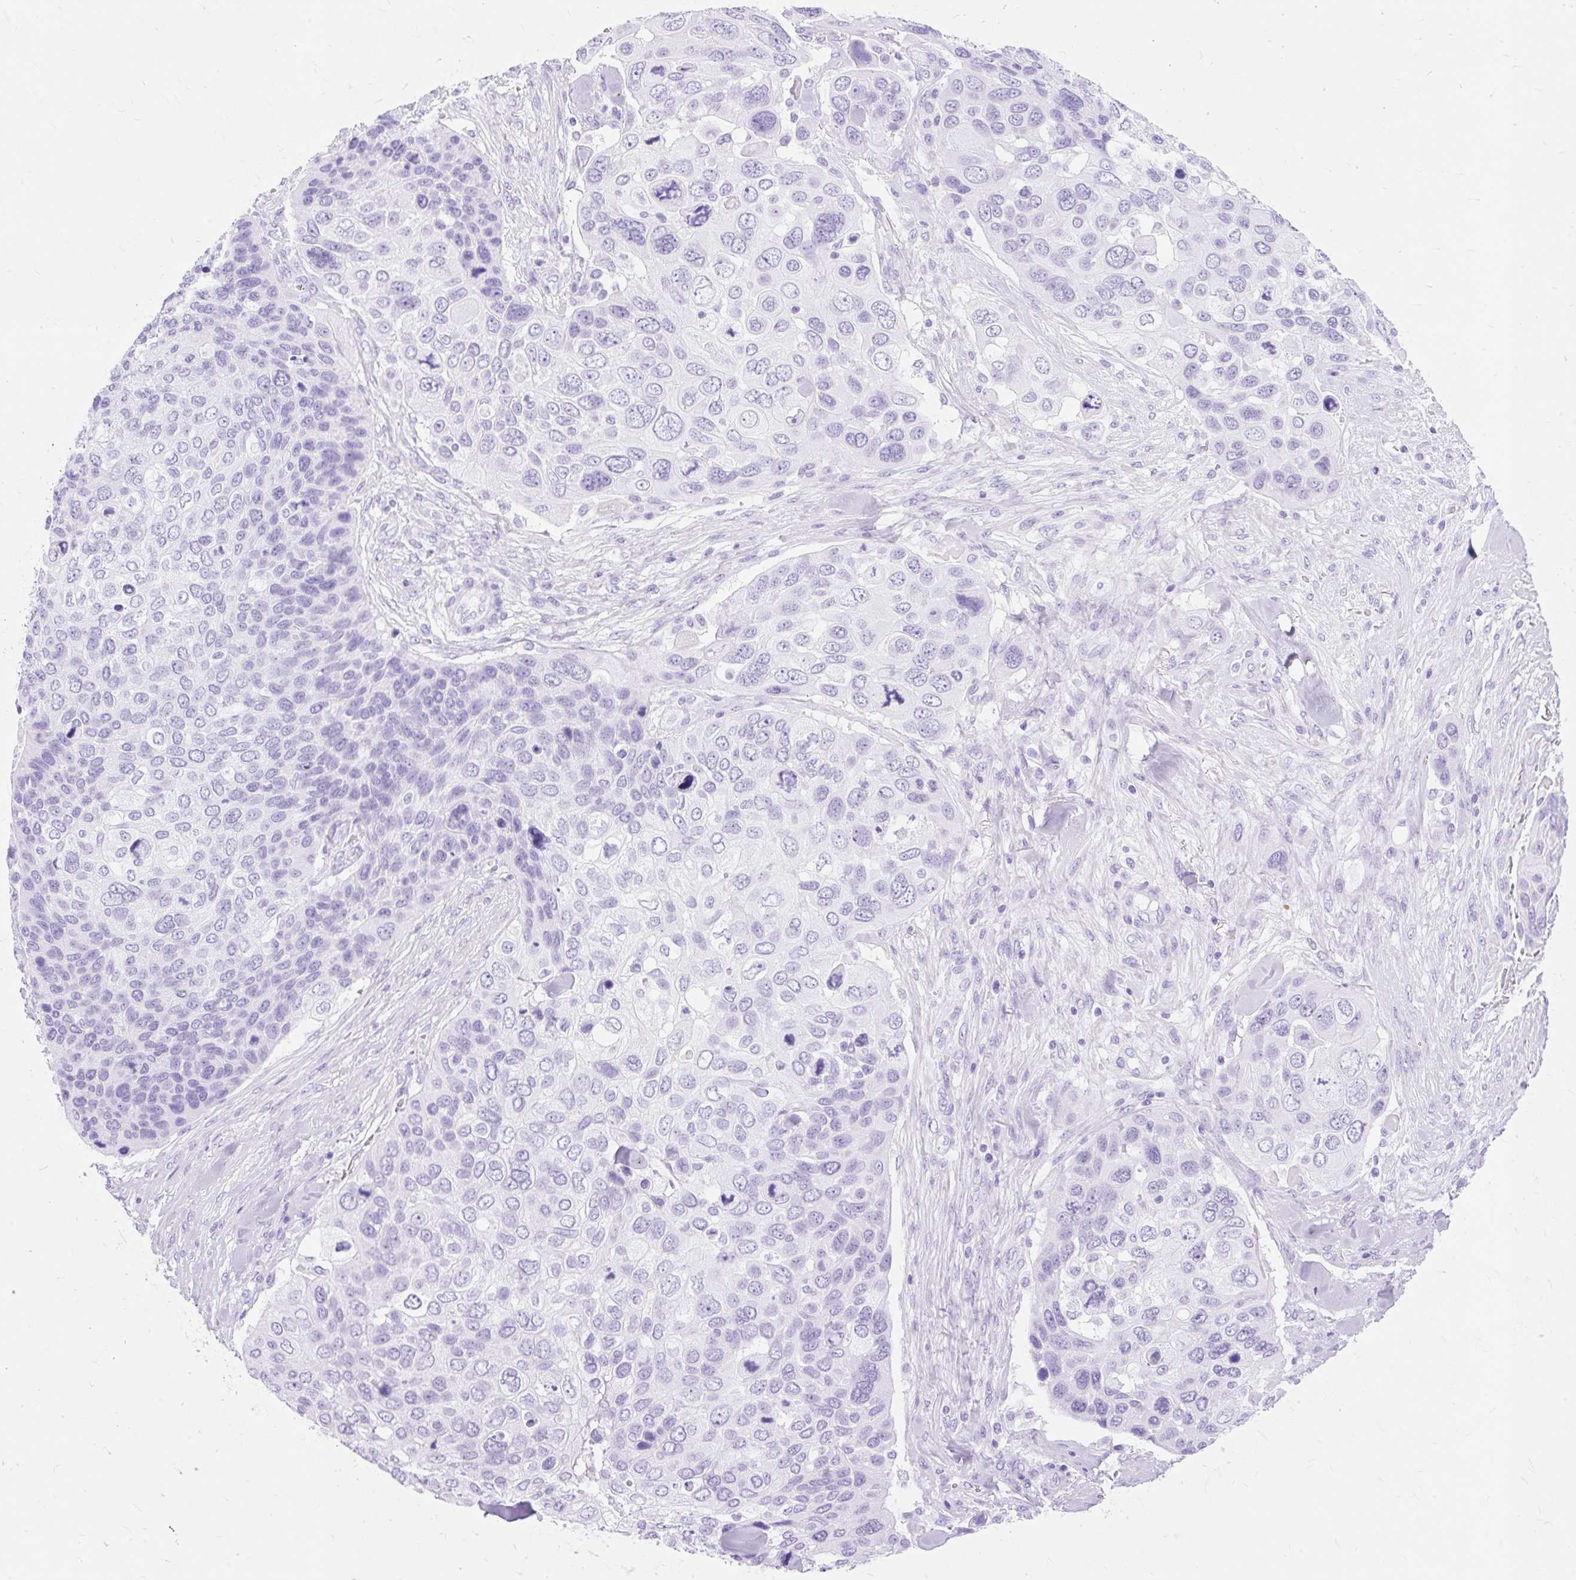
{"staining": {"intensity": "negative", "quantity": "none", "location": "none"}, "tissue": "skin cancer", "cell_type": "Tumor cells", "image_type": "cancer", "snomed": [{"axis": "morphology", "description": "Basal cell carcinoma"}, {"axis": "topography", "description": "Skin"}], "caption": "Immunohistochemistry (IHC) of human basal cell carcinoma (skin) displays no expression in tumor cells.", "gene": "MBP", "patient": {"sex": "female", "age": 74}}